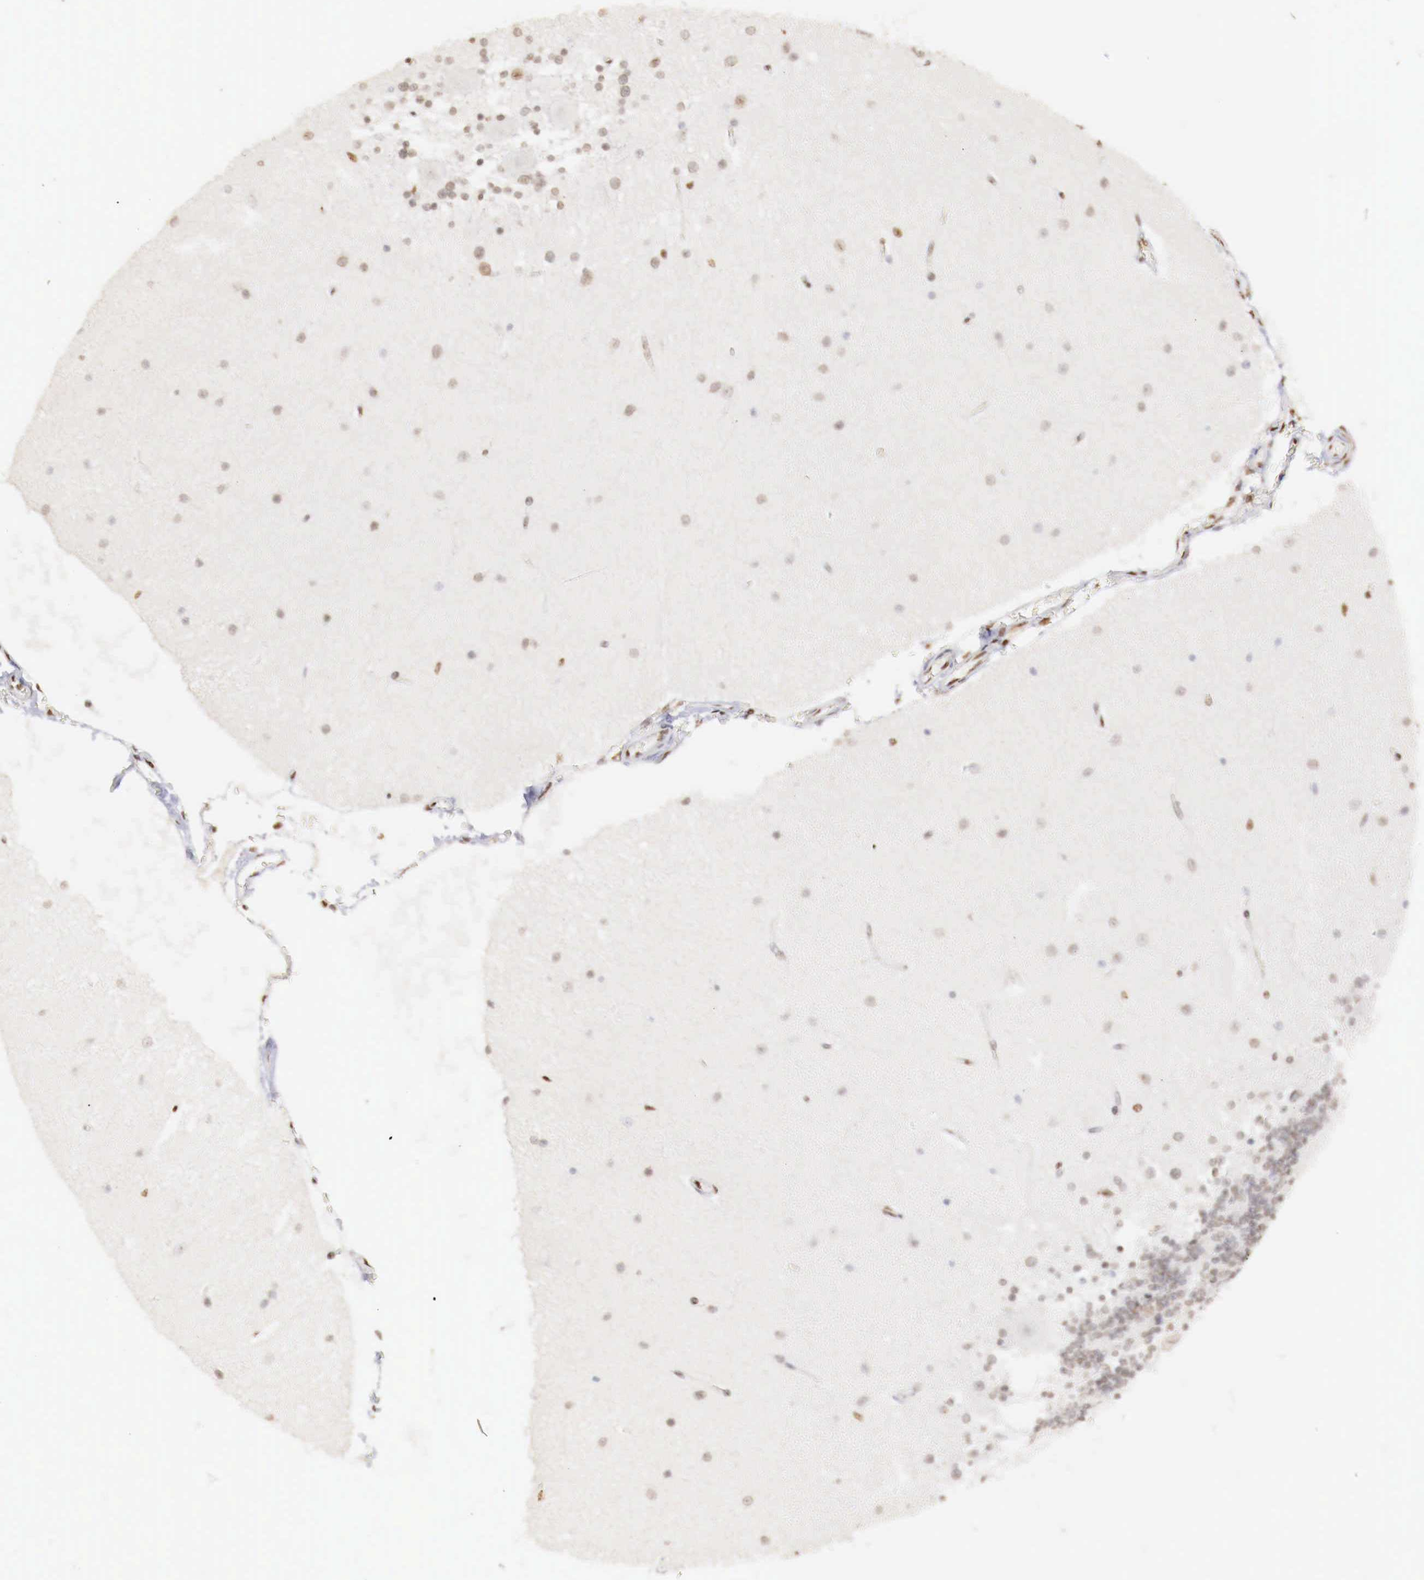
{"staining": {"intensity": "moderate", "quantity": ">75%", "location": "nuclear"}, "tissue": "cerebellum", "cell_type": "Cells in granular layer", "image_type": "normal", "snomed": [{"axis": "morphology", "description": "Normal tissue, NOS"}, {"axis": "topography", "description": "Cerebellum"}], "caption": "Cells in granular layer show medium levels of moderate nuclear staining in approximately >75% of cells in unremarkable cerebellum.", "gene": "MAX", "patient": {"sex": "female", "age": 54}}